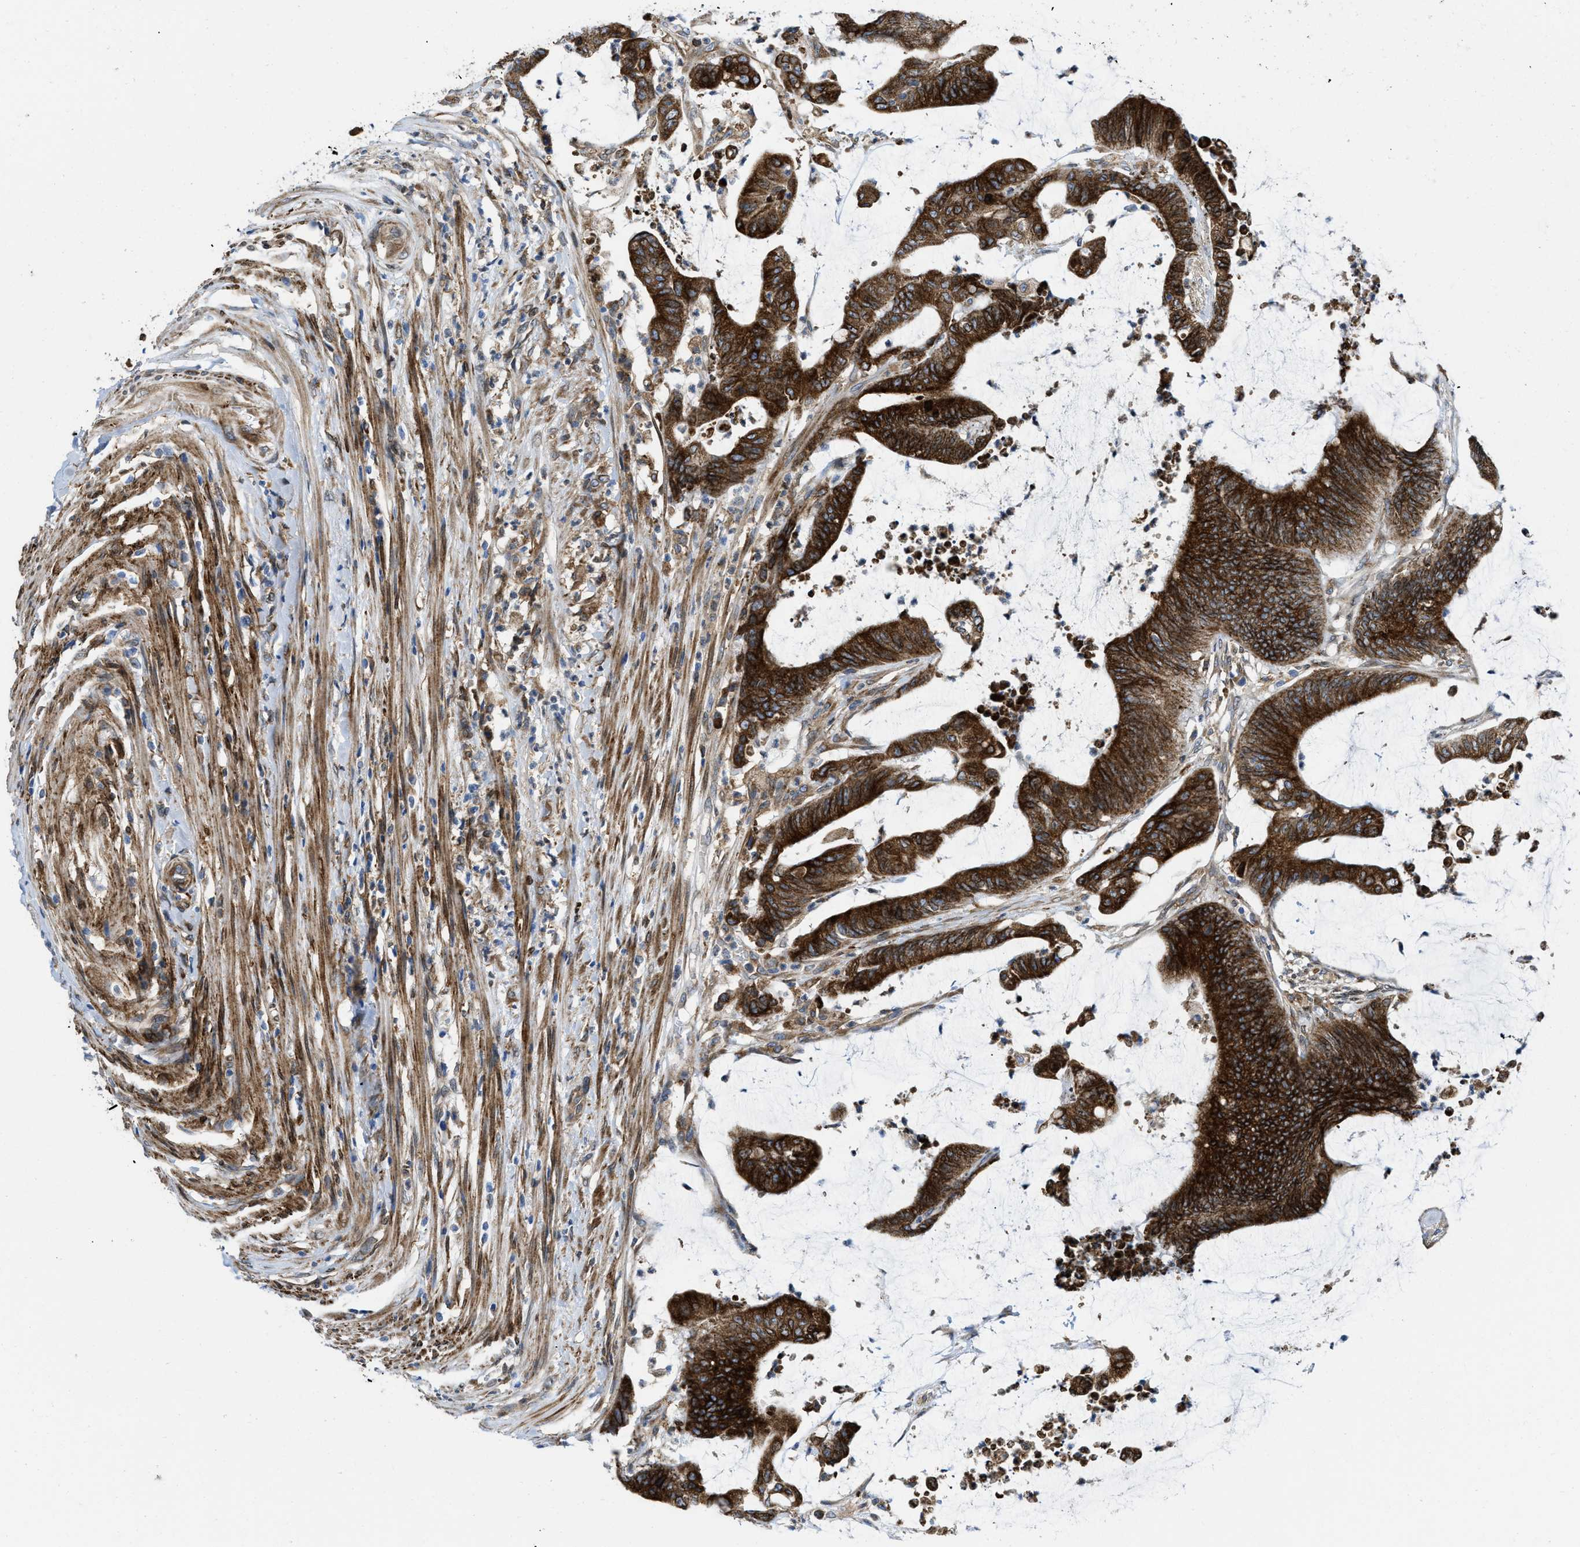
{"staining": {"intensity": "strong", "quantity": ">75%", "location": "cytoplasmic/membranous"}, "tissue": "colorectal cancer", "cell_type": "Tumor cells", "image_type": "cancer", "snomed": [{"axis": "morphology", "description": "Adenocarcinoma, NOS"}, {"axis": "topography", "description": "Rectum"}], "caption": "Immunohistochemical staining of human colorectal cancer displays high levels of strong cytoplasmic/membranous expression in approximately >75% of tumor cells. The staining is performed using DAB (3,3'-diaminobenzidine) brown chromogen to label protein expression. The nuclei are counter-stained blue using hematoxylin.", "gene": "ERLIN2", "patient": {"sex": "female", "age": 66}}